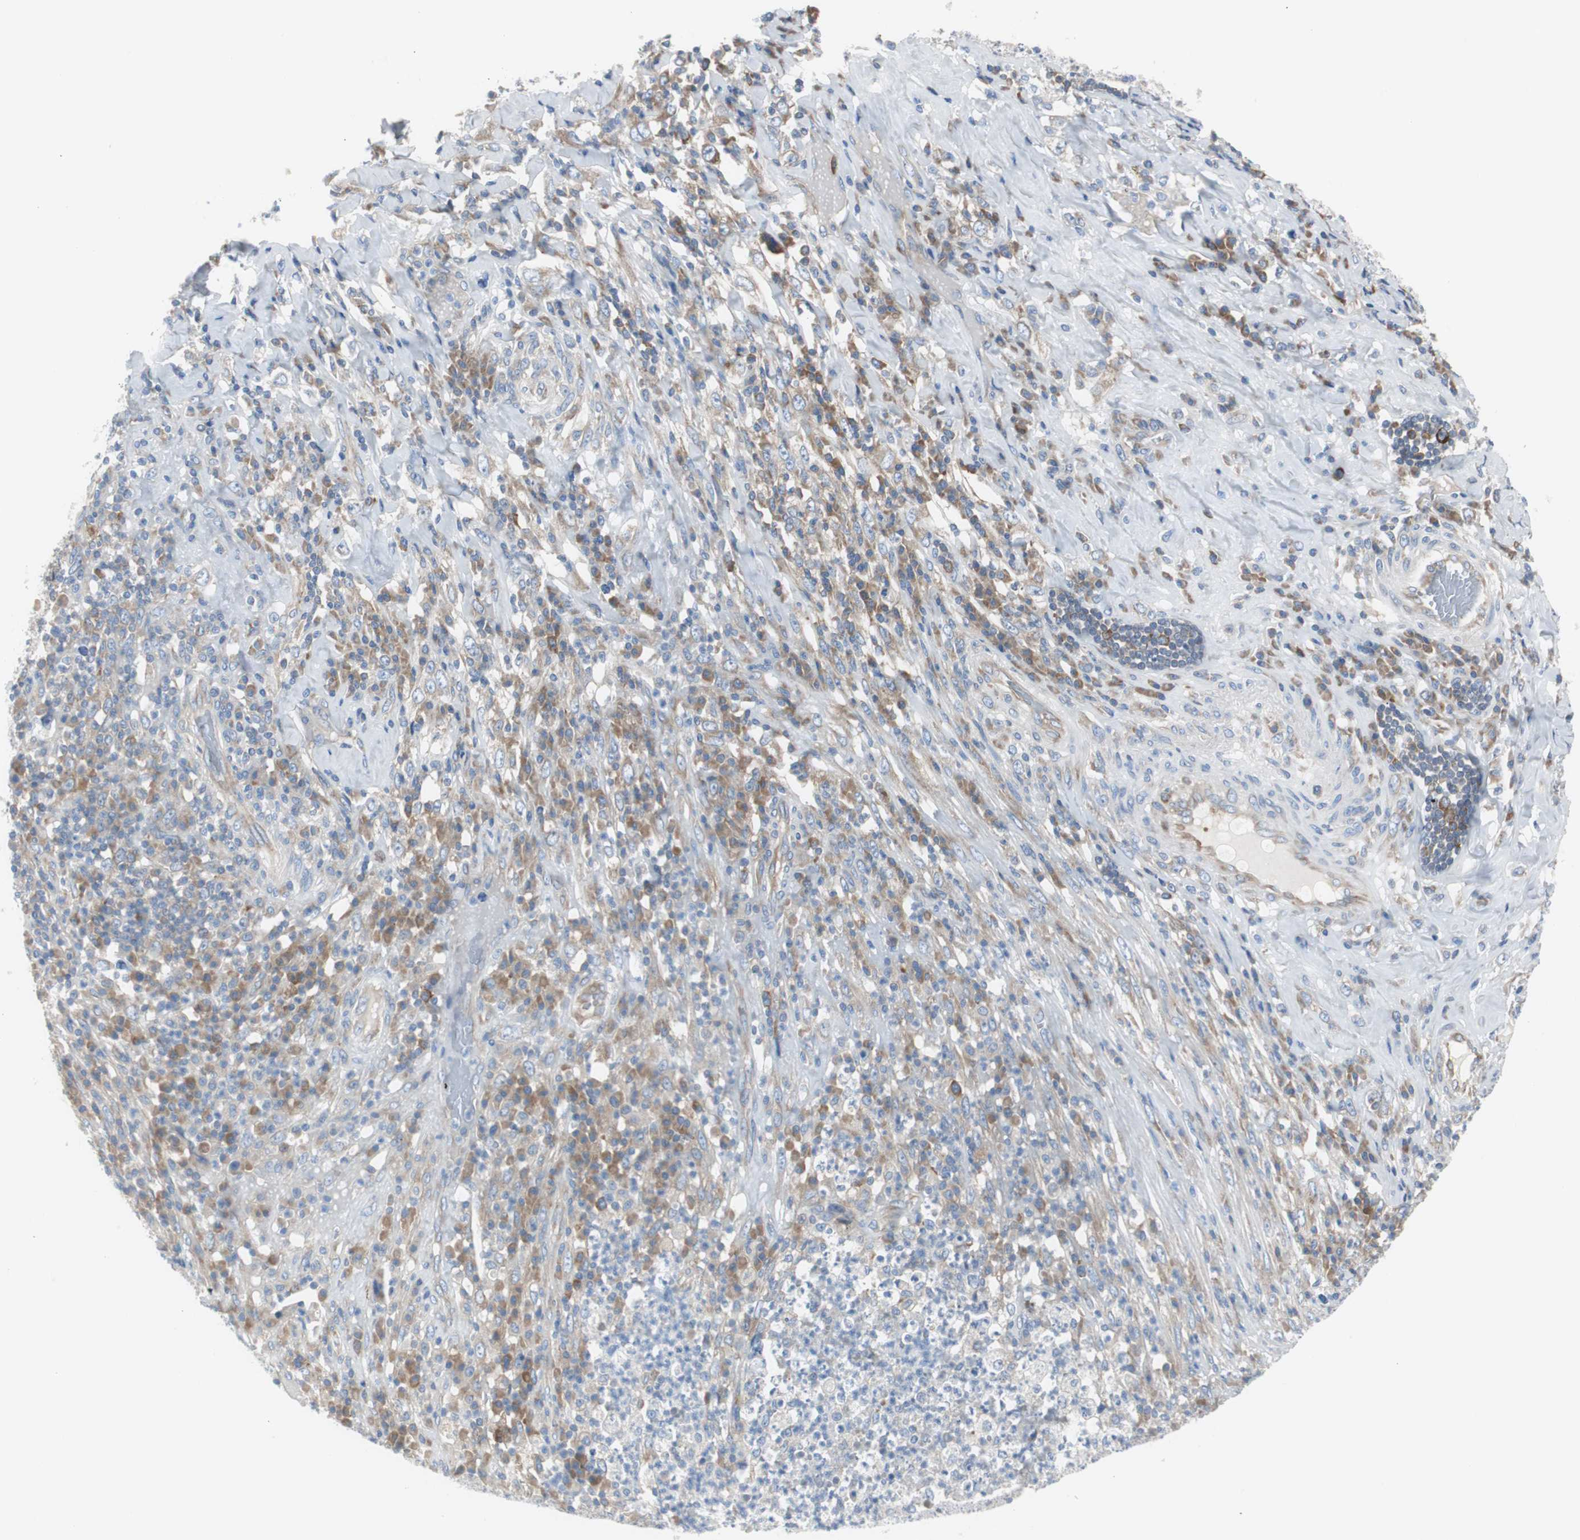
{"staining": {"intensity": "weak", "quantity": ">75%", "location": "cytoplasmic/membranous"}, "tissue": "testis cancer", "cell_type": "Tumor cells", "image_type": "cancer", "snomed": [{"axis": "morphology", "description": "Necrosis, NOS"}, {"axis": "morphology", "description": "Carcinoma, Embryonal, NOS"}, {"axis": "topography", "description": "Testis"}], "caption": "This photomicrograph demonstrates IHC staining of testis cancer (embryonal carcinoma), with low weak cytoplasmic/membranous staining in approximately >75% of tumor cells.", "gene": "RPS12", "patient": {"sex": "male", "age": 19}}